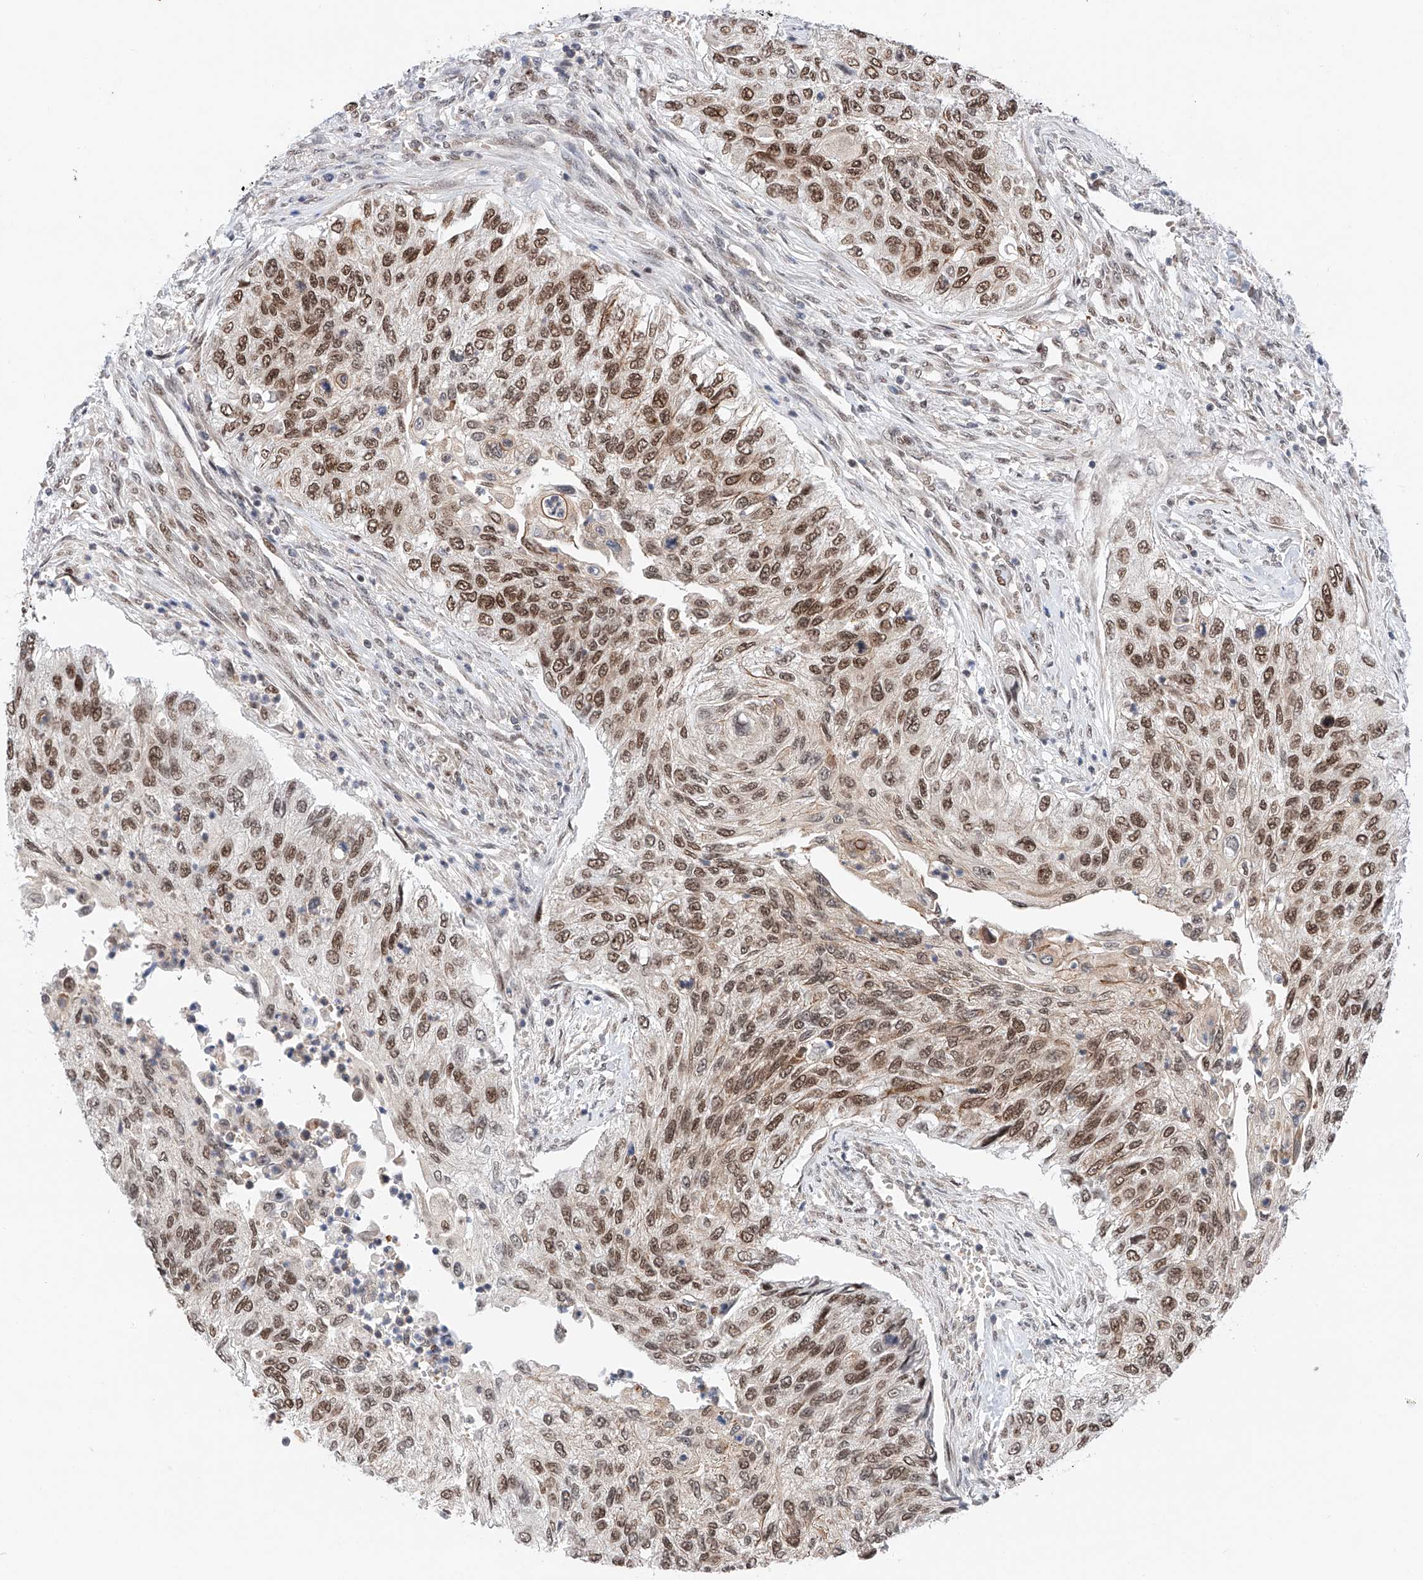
{"staining": {"intensity": "strong", "quantity": ">75%", "location": "nuclear"}, "tissue": "urothelial cancer", "cell_type": "Tumor cells", "image_type": "cancer", "snomed": [{"axis": "morphology", "description": "Urothelial carcinoma, High grade"}, {"axis": "topography", "description": "Urinary bladder"}], "caption": "IHC (DAB (3,3'-diaminobenzidine)) staining of urothelial carcinoma (high-grade) shows strong nuclear protein staining in approximately >75% of tumor cells.", "gene": "SNRNP200", "patient": {"sex": "female", "age": 60}}